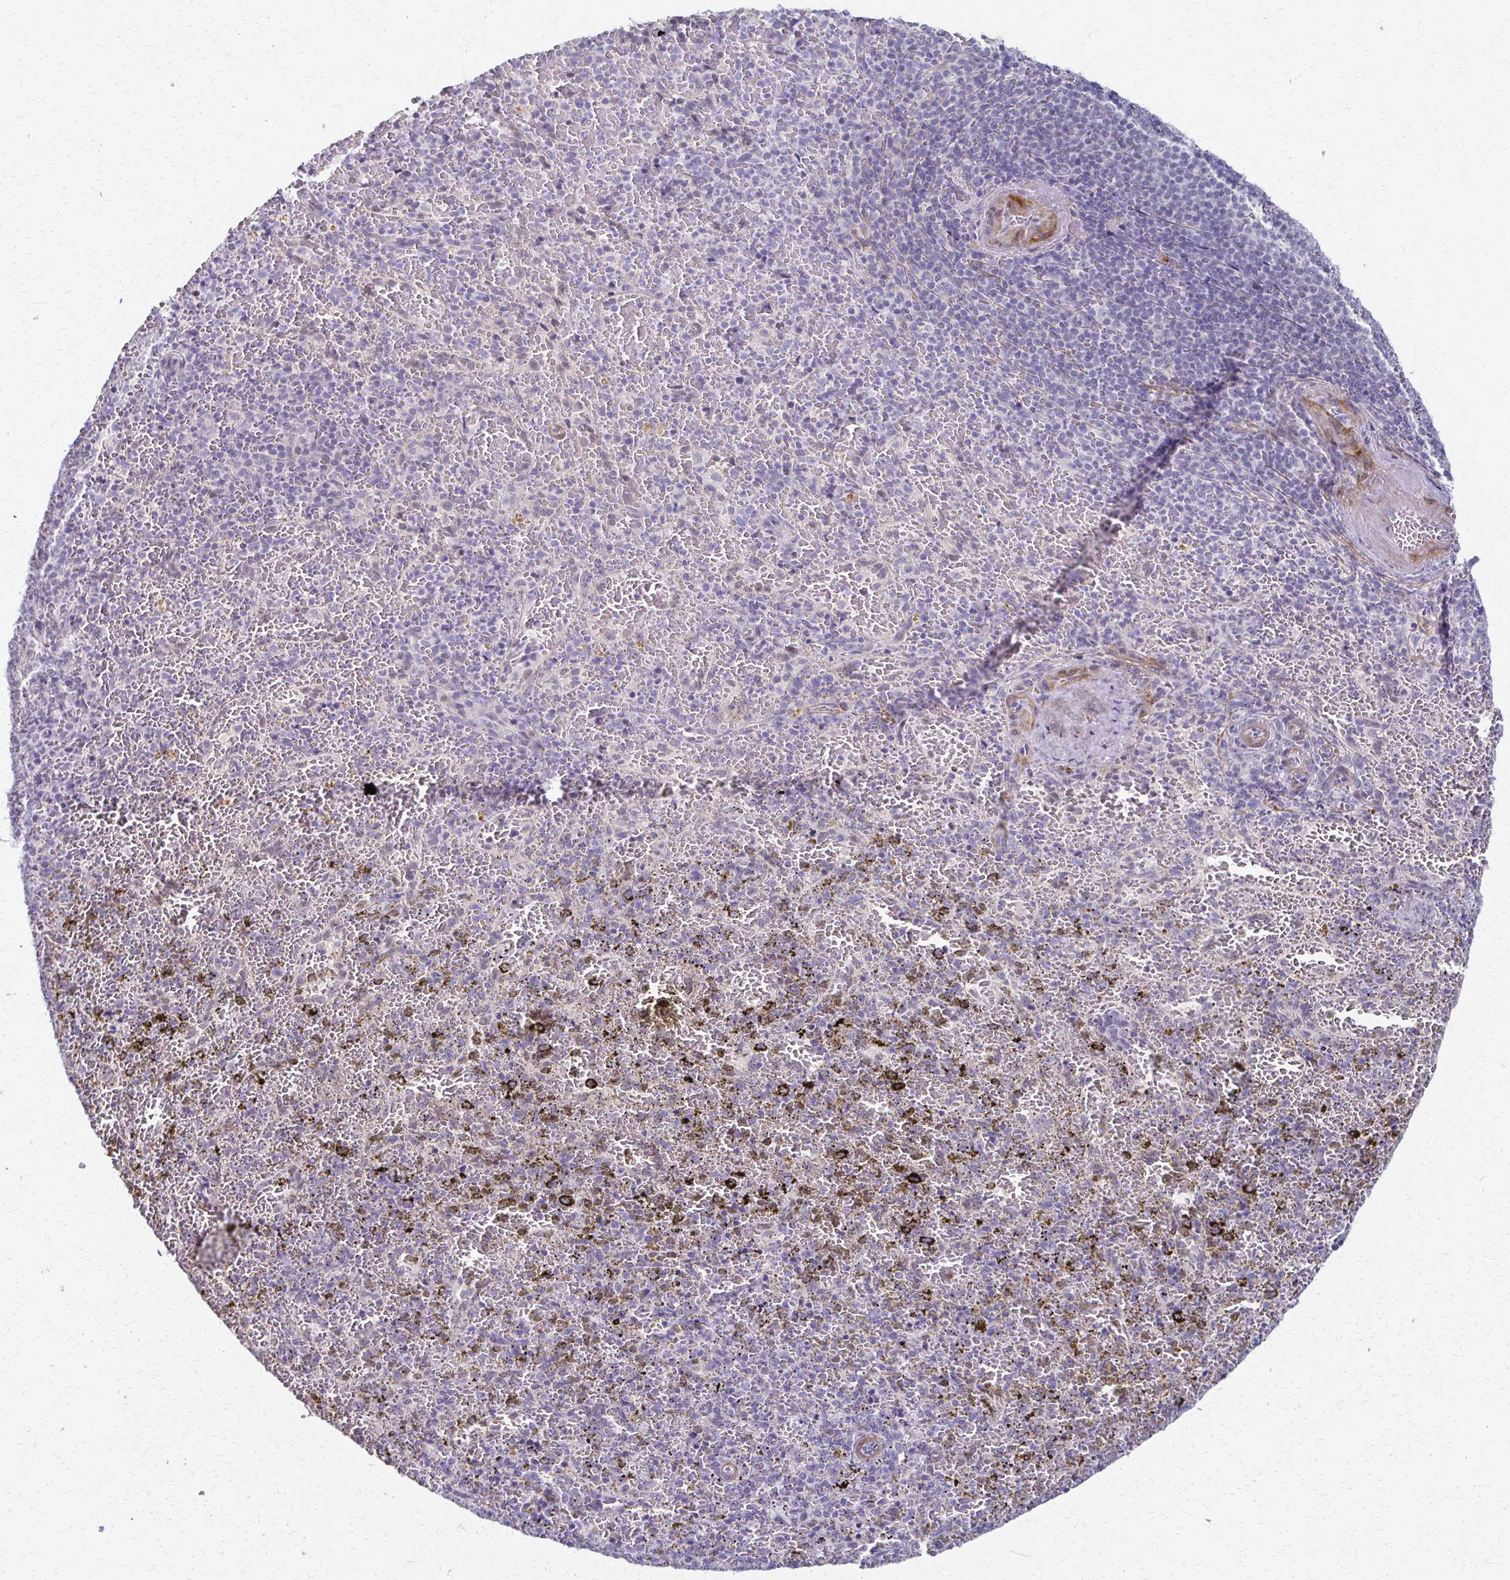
{"staining": {"intensity": "negative", "quantity": "none", "location": "none"}, "tissue": "spleen", "cell_type": "Cells in red pulp", "image_type": "normal", "snomed": [{"axis": "morphology", "description": "Normal tissue, NOS"}, {"axis": "topography", "description": "Spleen"}], "caption": "This is an IHC histopathology image of normal spleen. There is no expression in cells in red pulp.", "gene": "FOXO4", "patient": {"sex": "female", "age": 50}}